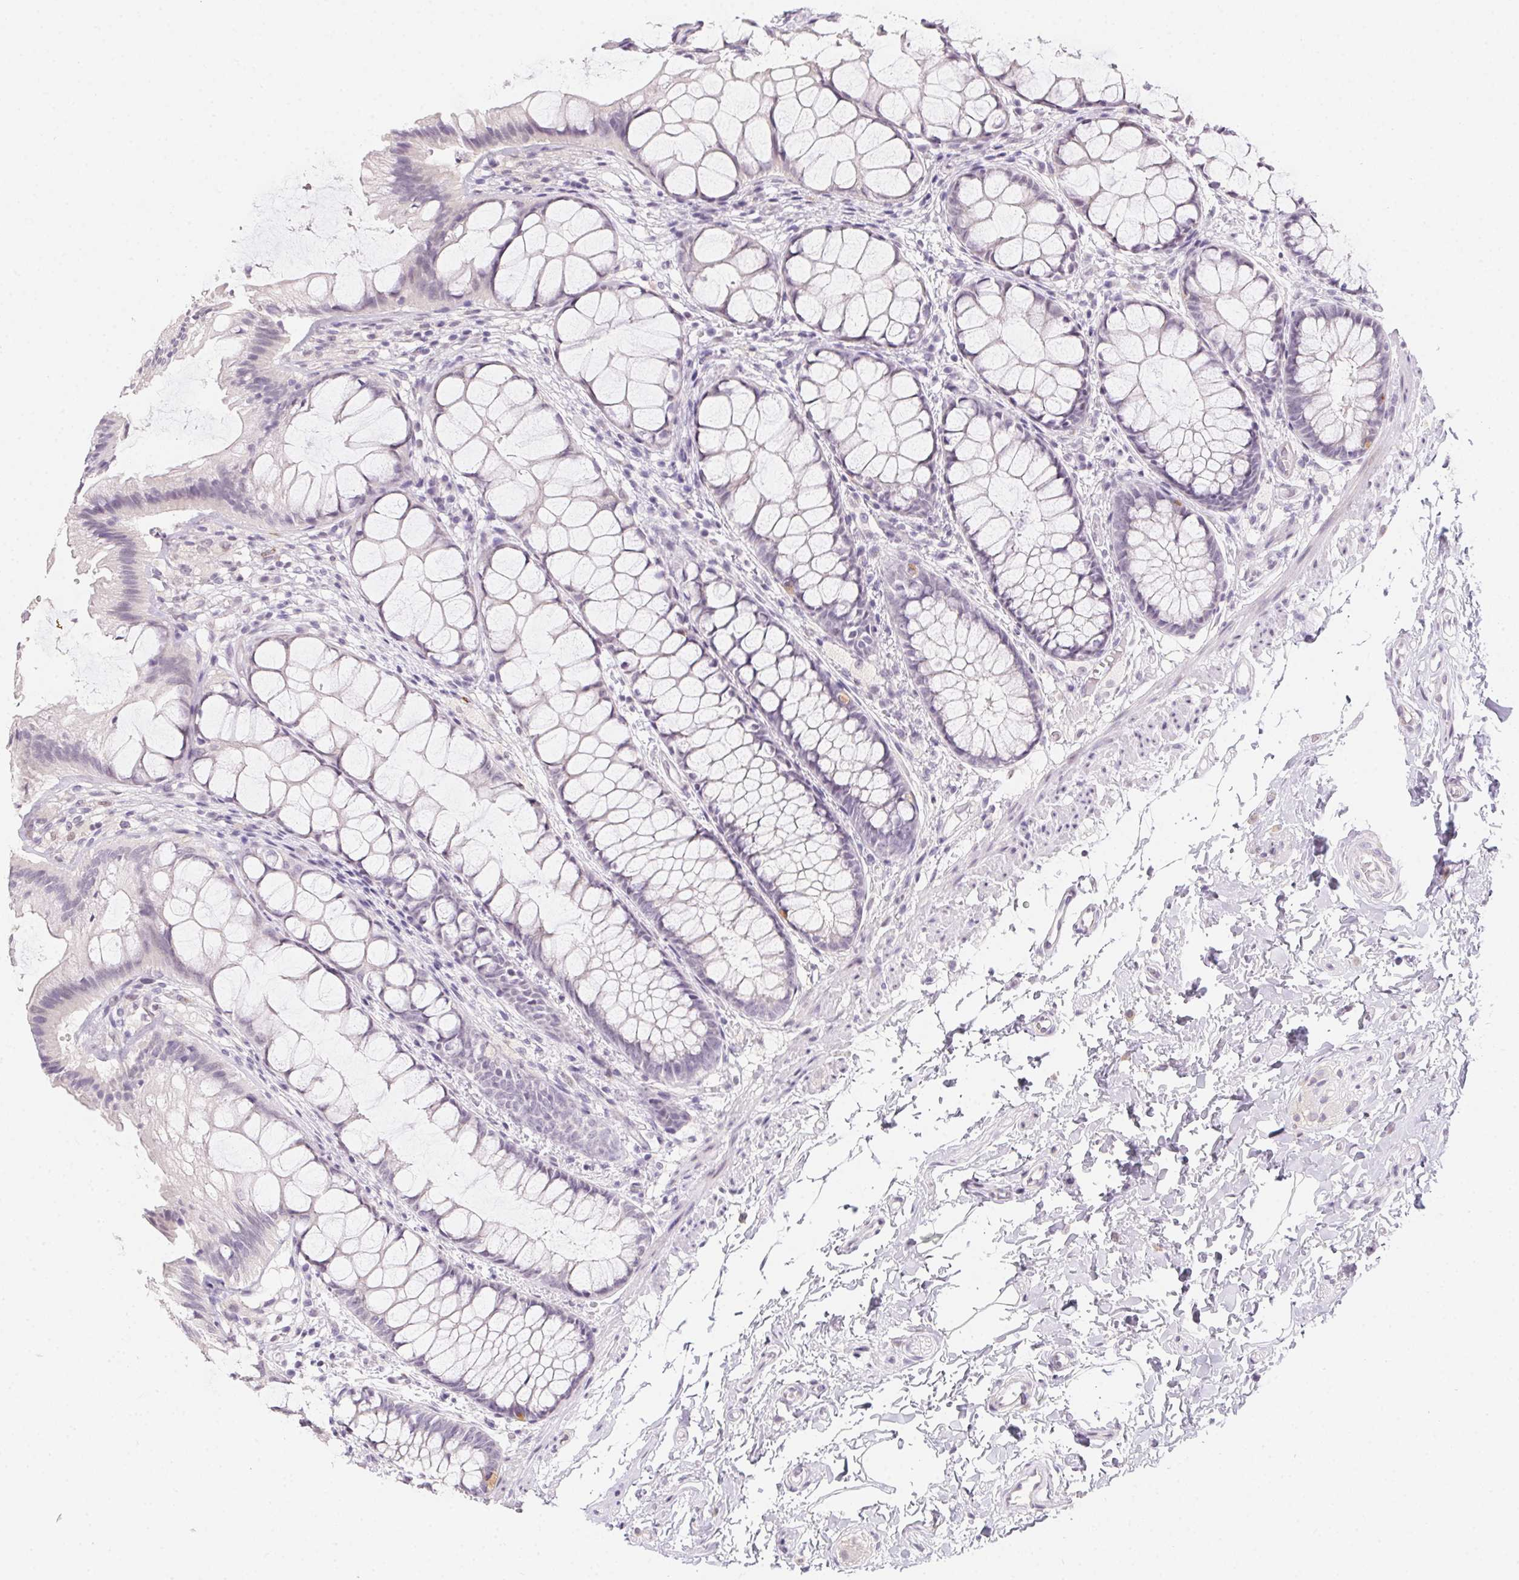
{"staining": {"intensity": "moderate", "quantity": "<25%", "location": "cytoplasmic/membranous"}, "tissue": "rectum", "cell_type": "Glandular cells", "image_type": "normal", "snomed": [{"axis": "morphology", "description": "Normal tissue, NOS"}, {"axis": "topography", "description": "Rectum"}], "caption": "Immunohistochemistry of normal rectum exhibits low levels of moderate cytoplasmic/membranous expression in about <25% of glandular cells.", "gene": "MORC1", "patient": {"sex": "female", "age": 62}}